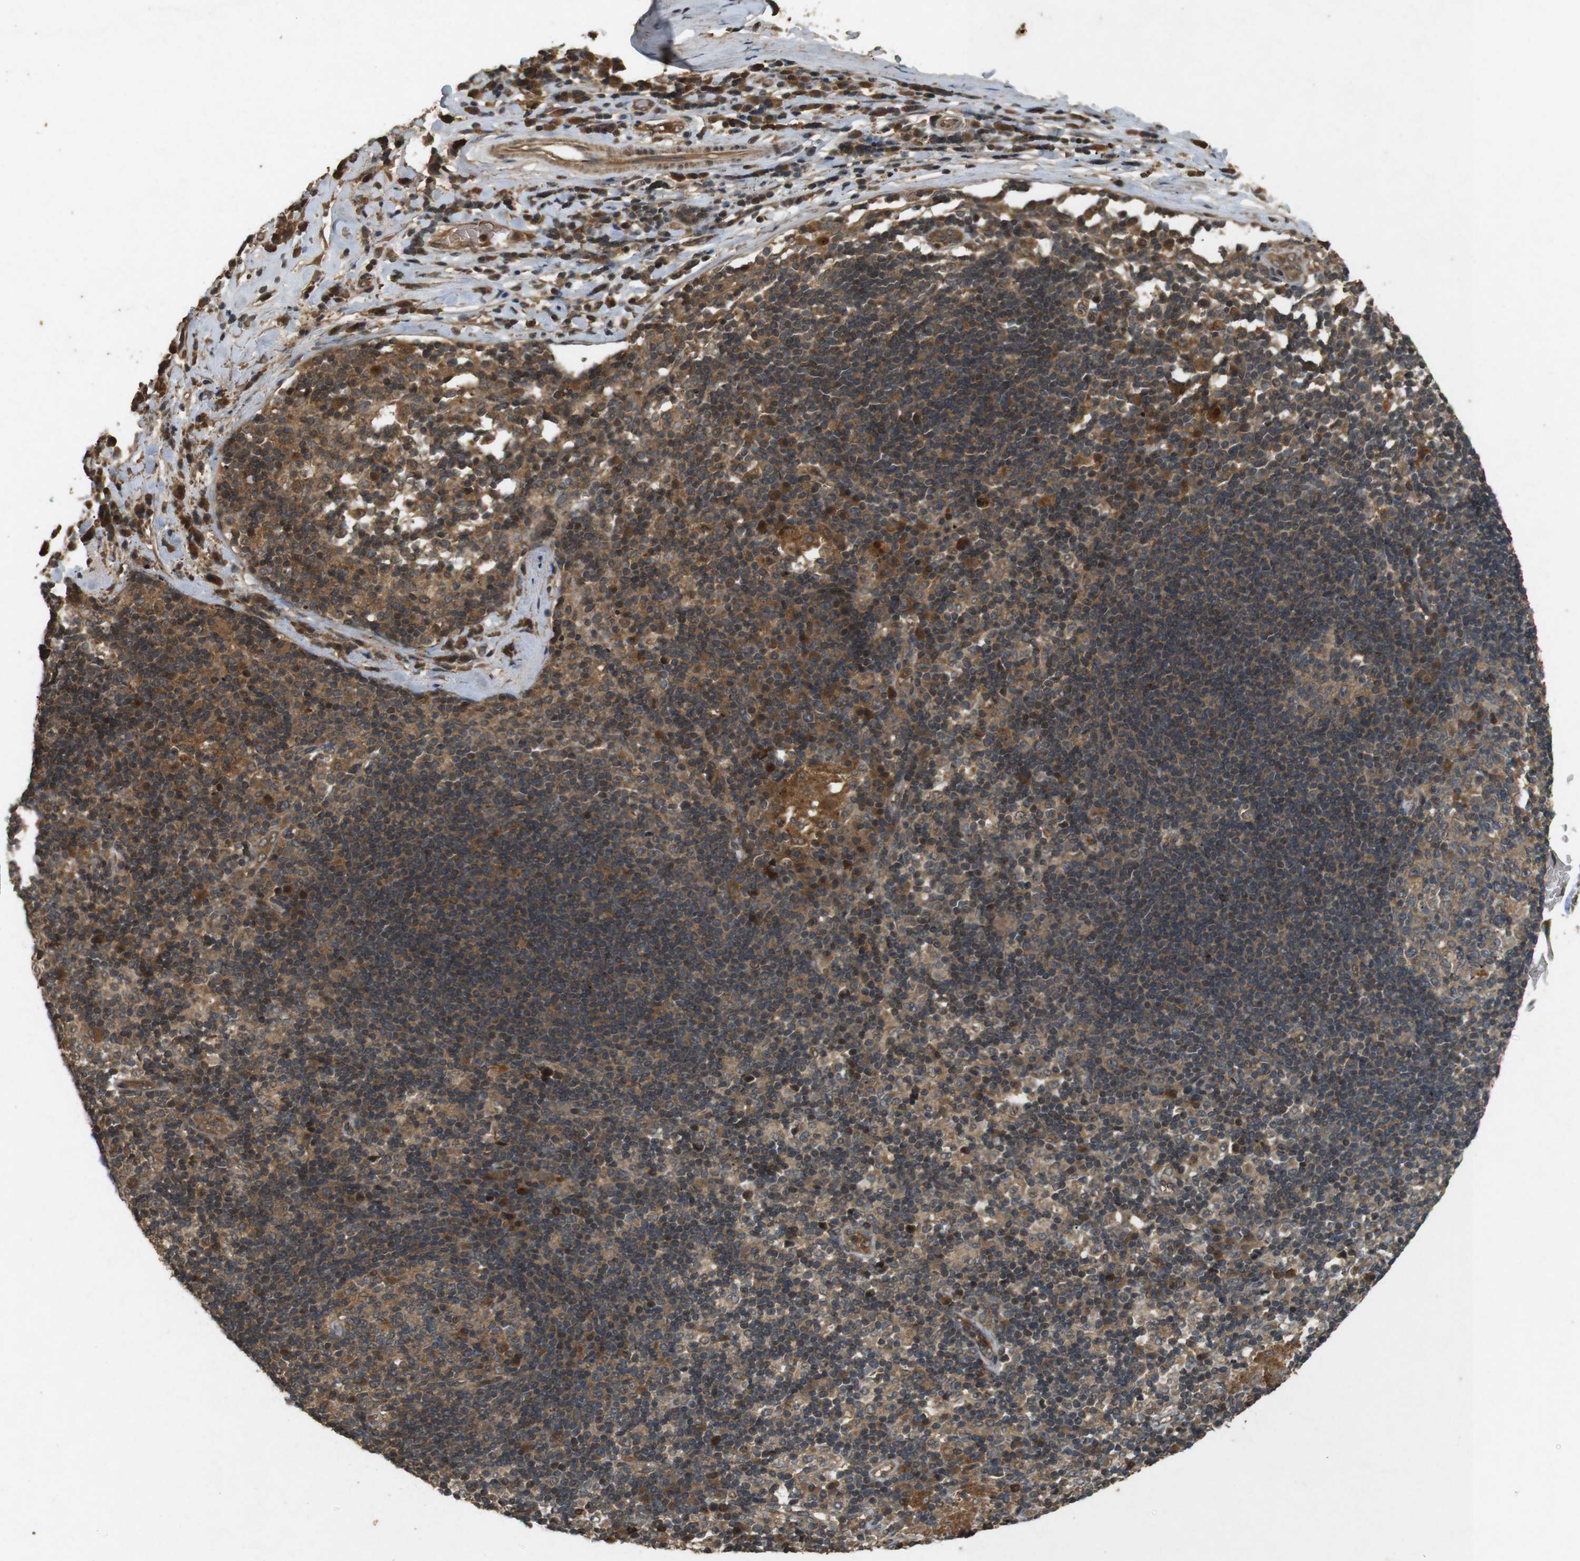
{"staining": {"intensity": "moderate", "quantity": ">75%", "location": "cytoplasmic/membranous"}, "tissue": "adipose tissue", "cell_type": "Adipocytes", "image_type": "normal", "snomed": [{"axis": "morphology", "description": "Normal tissue, NOS"}, {"axis": "morphology", "description": "Adenocarcinoma, NOS"}, {"axis": "topography", "description": "Esophagus"}], "caption": "This is an image of IHC staining of normal adipose tissue, which shows moderate expression in the cytoplasmic/membranous of adipocytes.", "gene": "TAP1", "patient": {"sex": "male", "age": 62}}